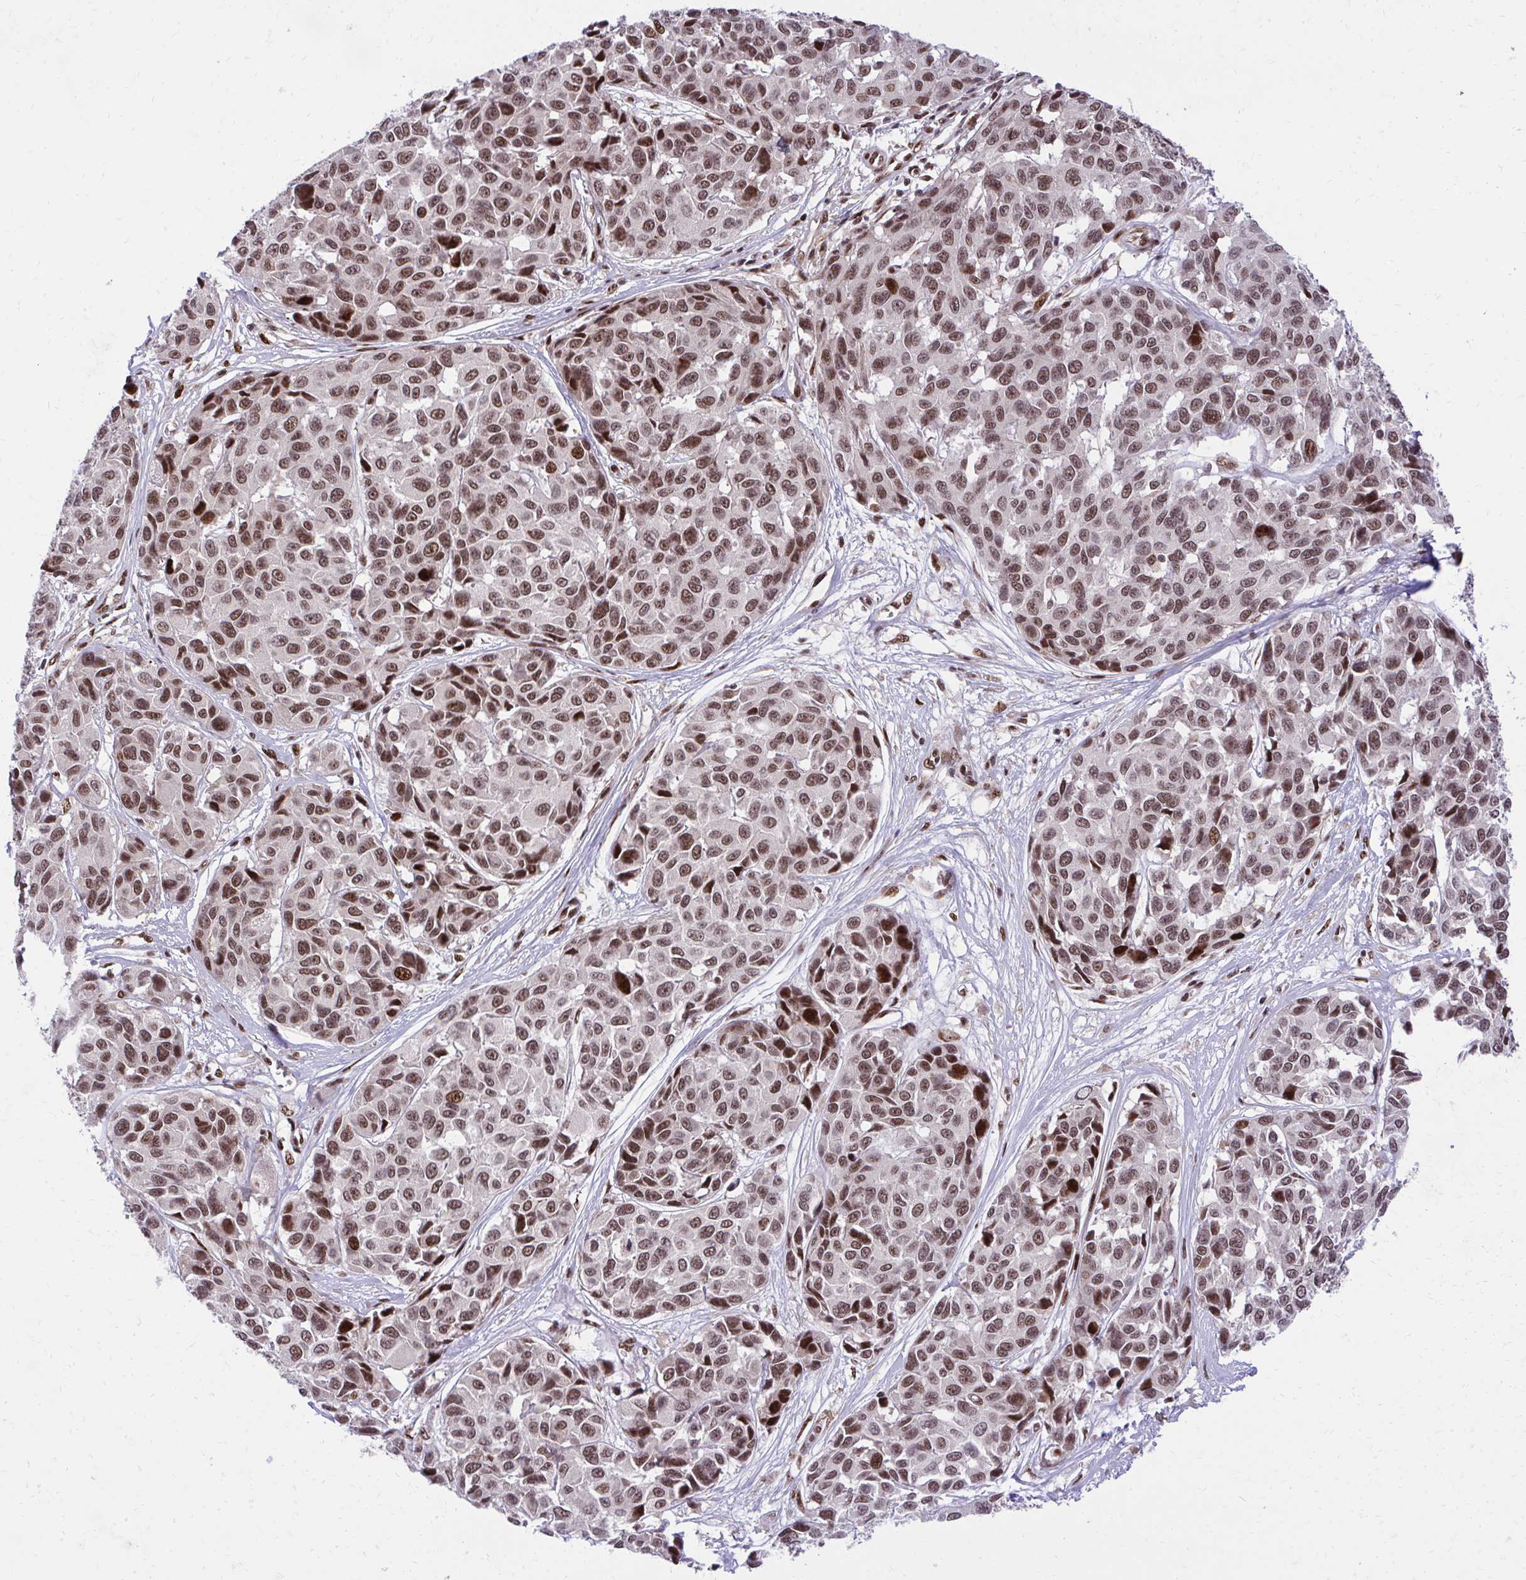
{"staining": {"intensity": "moderate", "quantity": ">75%", "location": "cytoplasmic/membranous,nuclear"}, "tissue": "melanoma", "cell_type": "Tumor cells", "image_type": "cancer", "snomed": [{"axis": "morphology", "description": "Malignant melanoma, NOS"}, {"axis": "topography", "description": "Skin"}], "caption": "Brown immunohistochemical staining in malignant melanoma shows moderate cytoplasmic/membranous and nuclear staining in approximately >75% of tumor cells.", "gene": "HOXA4", "patient": {"sex": "female", "age": 66}}